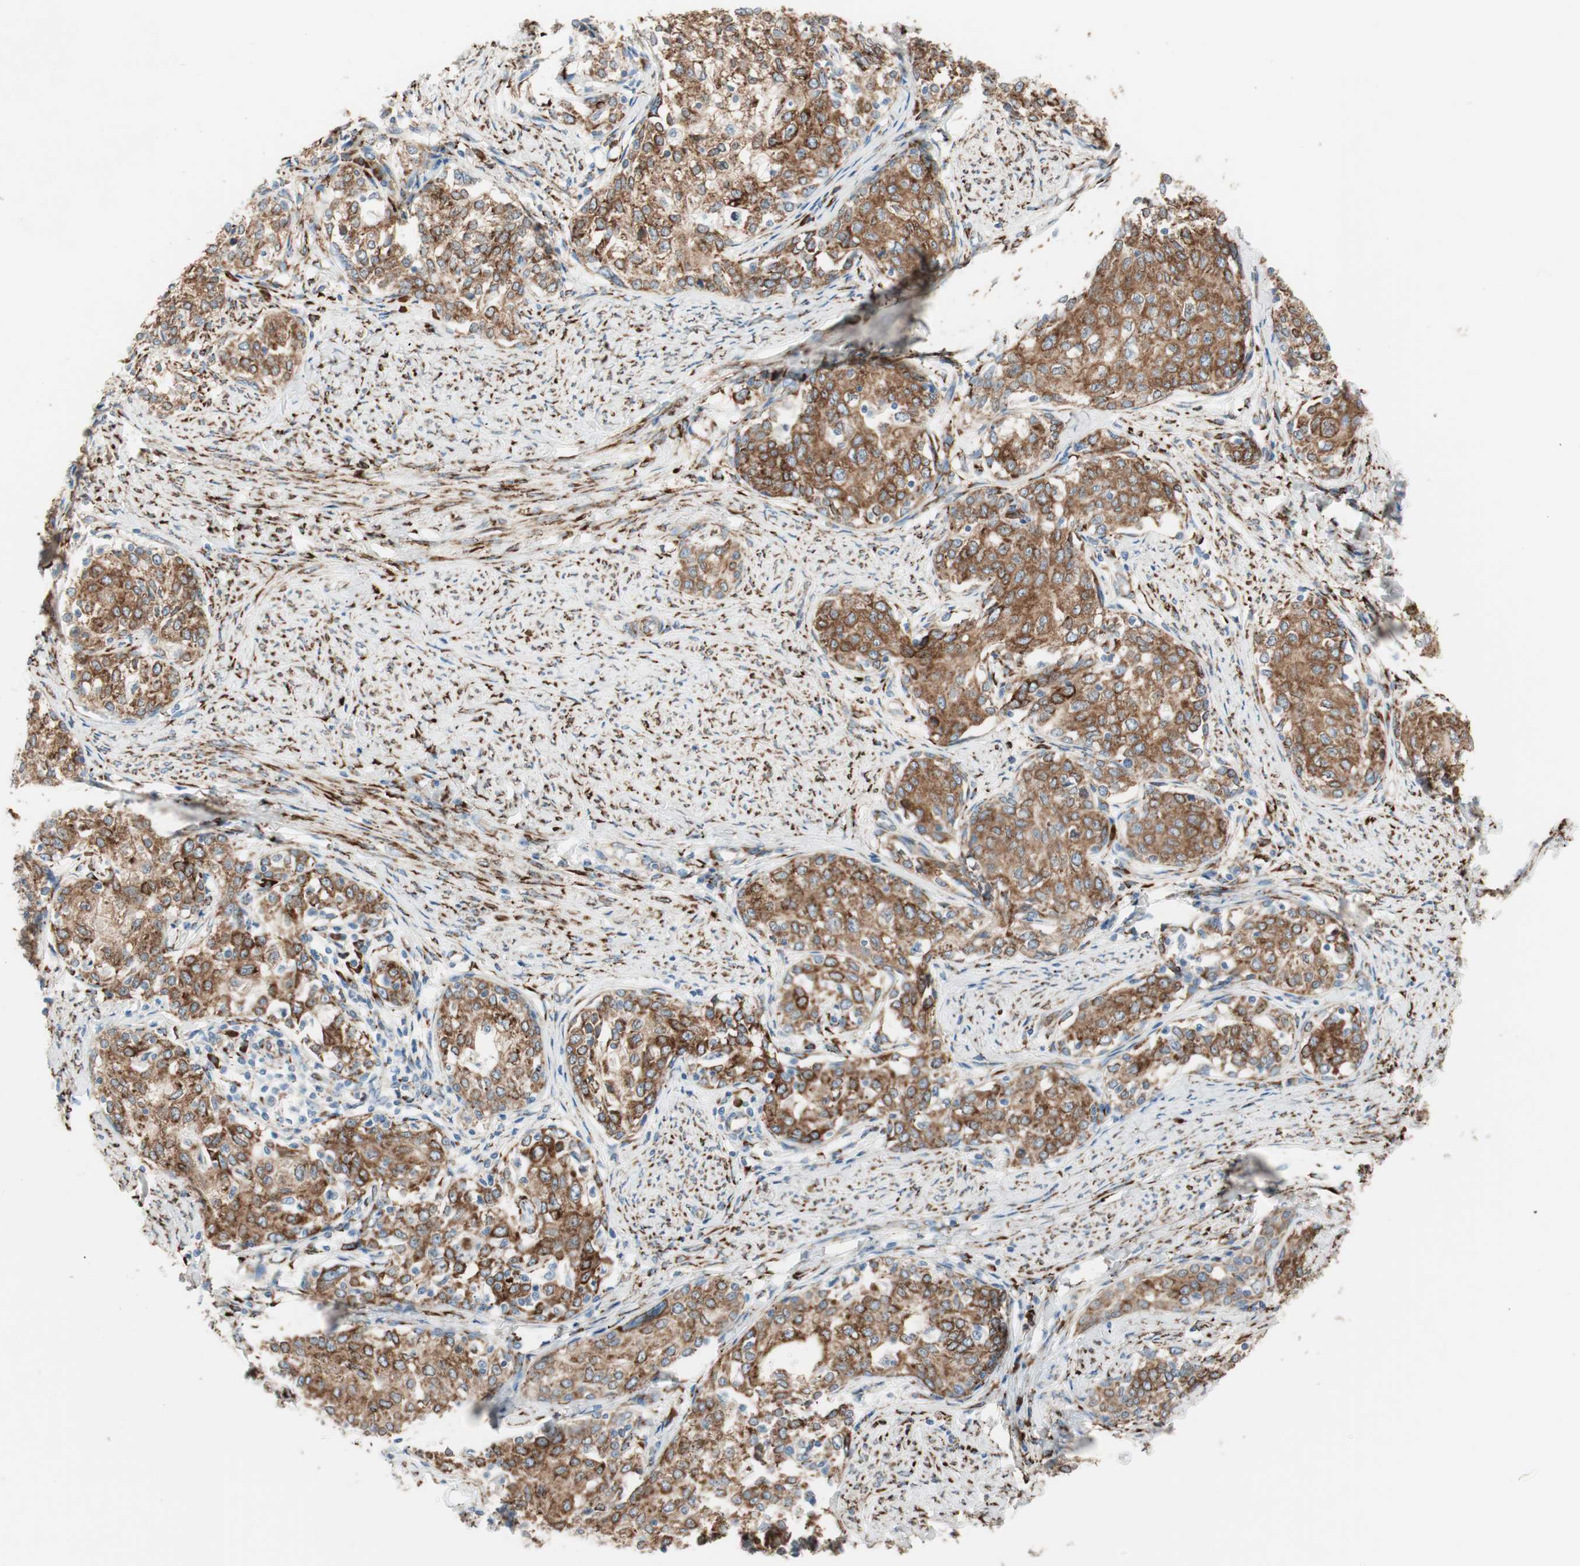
{"staining": {"intensity": "moderate", "quantity": ">75%", "location": "cytoplasmic/membranous"}, "tissue": "cervical cancer", "cell_type": "Tumor cells", "image_type": "cancer", "snomed": [{"axis": "morphology", "description": "Squamous cell carcinoma, NOS"}, {"axis": "morphology", "description": "Adenocarcinoma, NOS"}, {"axis": "topography", "description": "Cervix"}], "caption": "Immunohistochemical staining of human cervical cancer demonstrates medium levels of moderate cytoplasmic/membranous expression in approximately >75% of tumor cells.", "gene": "P4HTM", "patient": {"sex": "female", "age": 52}}